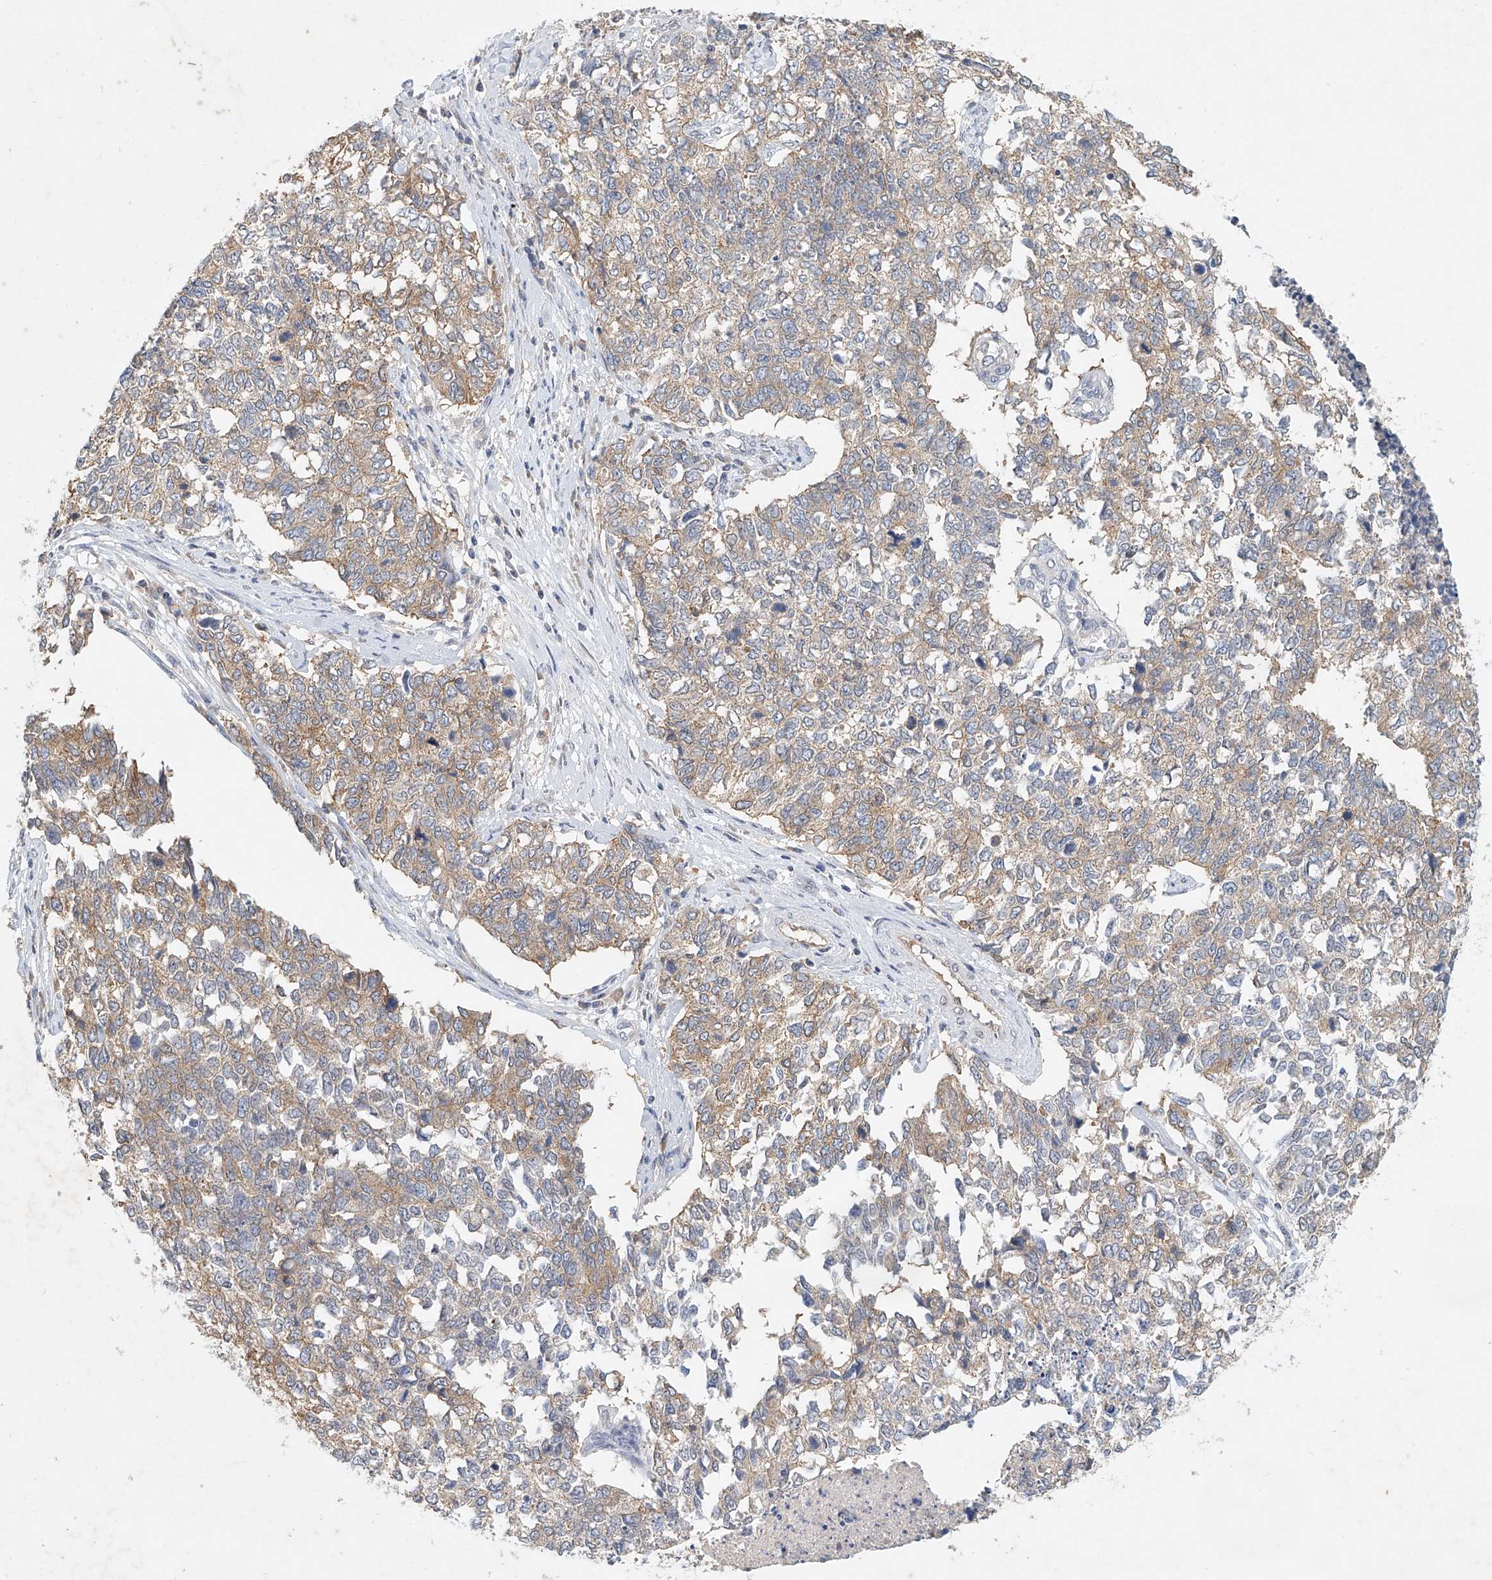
{"staining": {"intensity": "moderate", "quantity": "25%-75%", "location": "cytoplasmic/membranous"}, "tissue": "cervical cancer", "cell_type": "Tumor cells", "image_type": "cancer", "snomed": [{"axis": "morphology", "description": "Squamous cell carcinoma, NOS"}, {"axis": "topography", "description": "Cervix"}], "caption": "A brown stain highlights moderate cytoplasmic/membranous positivity of a protein in cervical cancer (squamous cell carcinoma) tumor cells.", "gene": "CARMIL1", "patient": {"sex": "female", "age": 63}}